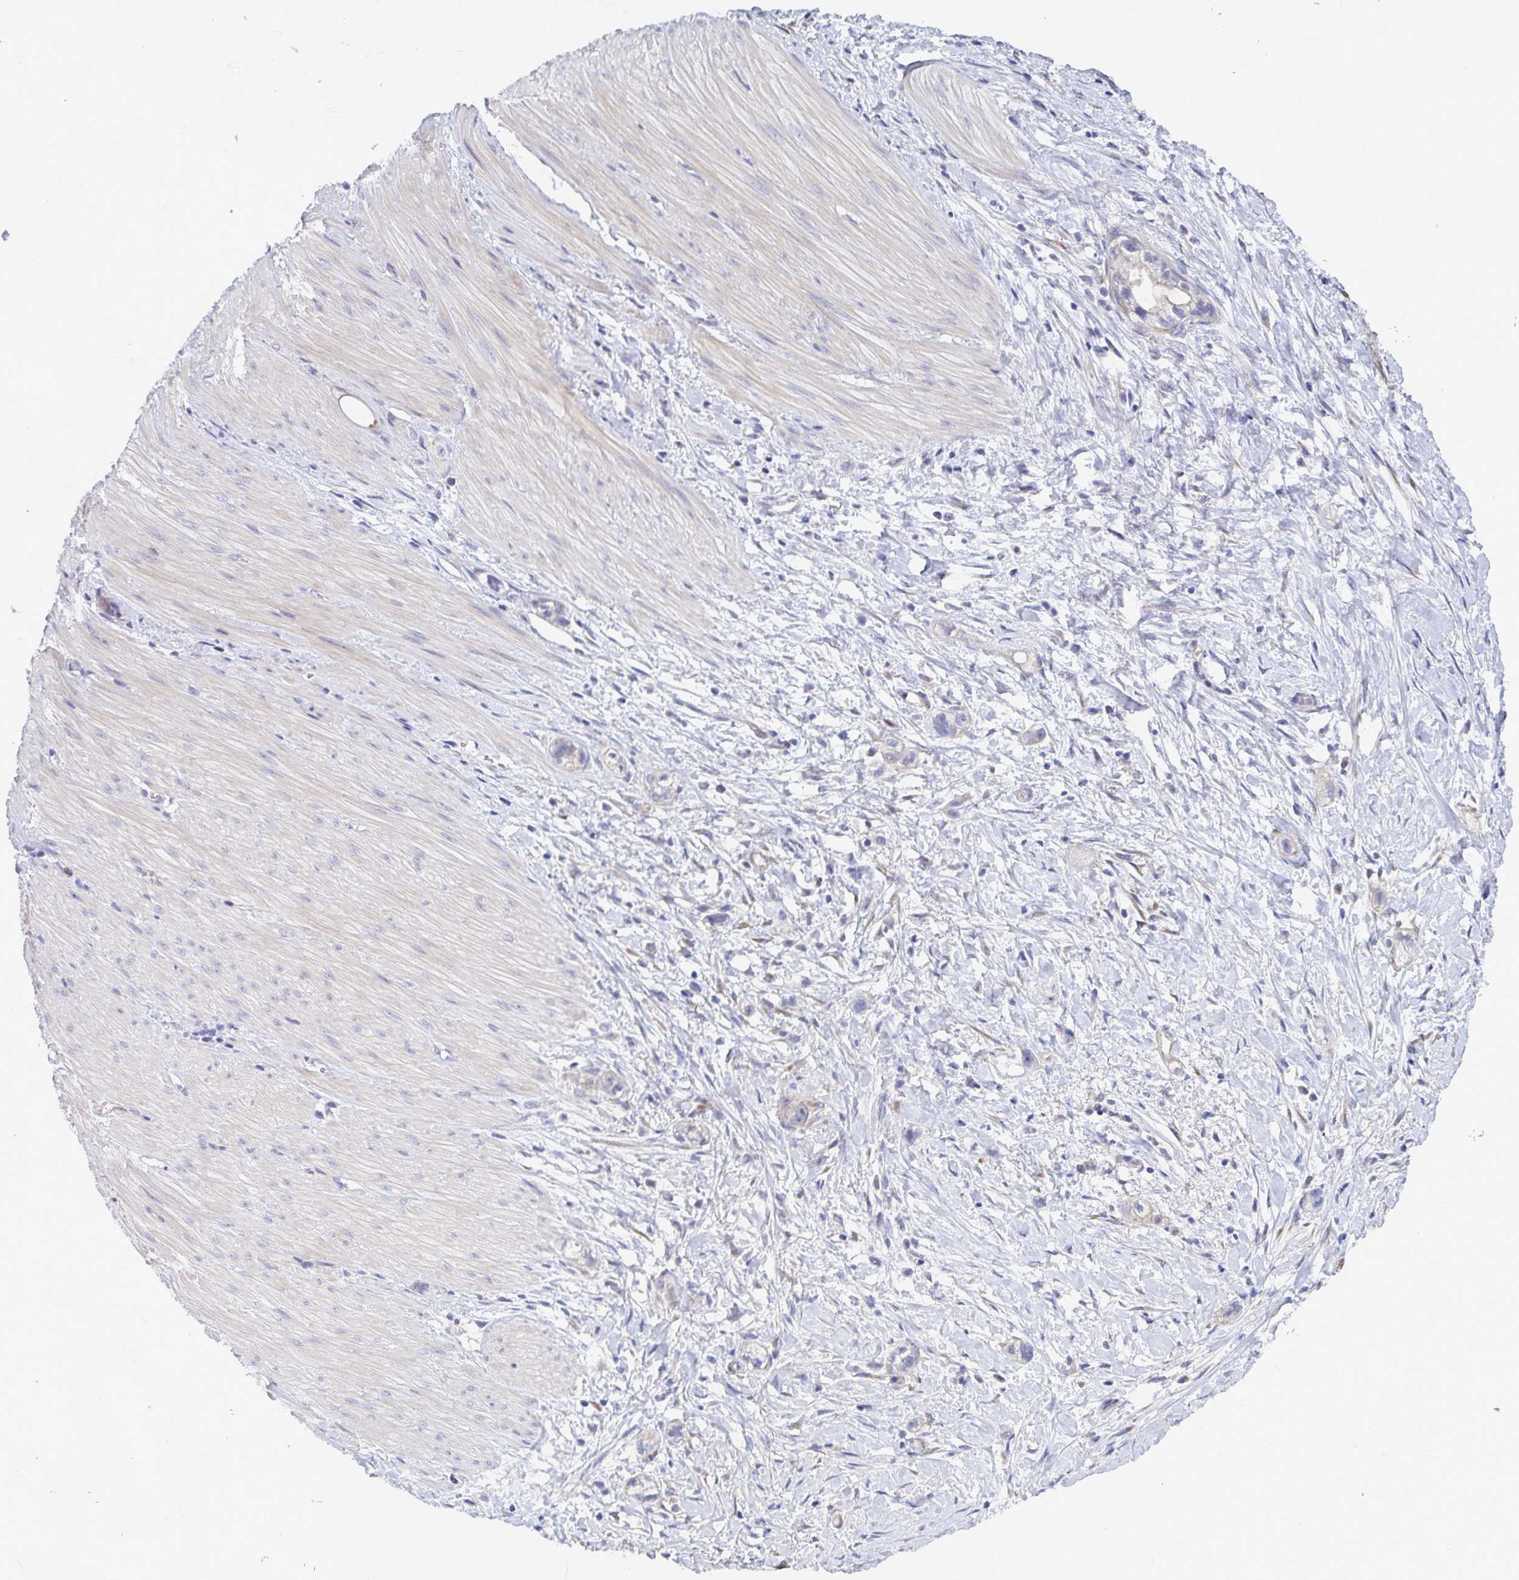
{"staining": {"intensity": "negative", "quantity": "none", "location": "none"}, "tissue": "stomach cancer", "cell_type": "Tumor cells", "image_type": "cancer", "snomed": [{"axis": "morphology", "description": "Adenocarcinoma, NOS"}, {"axis": "topography", "description": "Stomach"}, {"axis": "topography", "description": "Stomach, lower"}], "caption": "Tumor cells show no significant protein staining in stomach cancer (adenocarcinoma).", "gene": "ST14", "patient": {"sex": "female", "age": 48}}